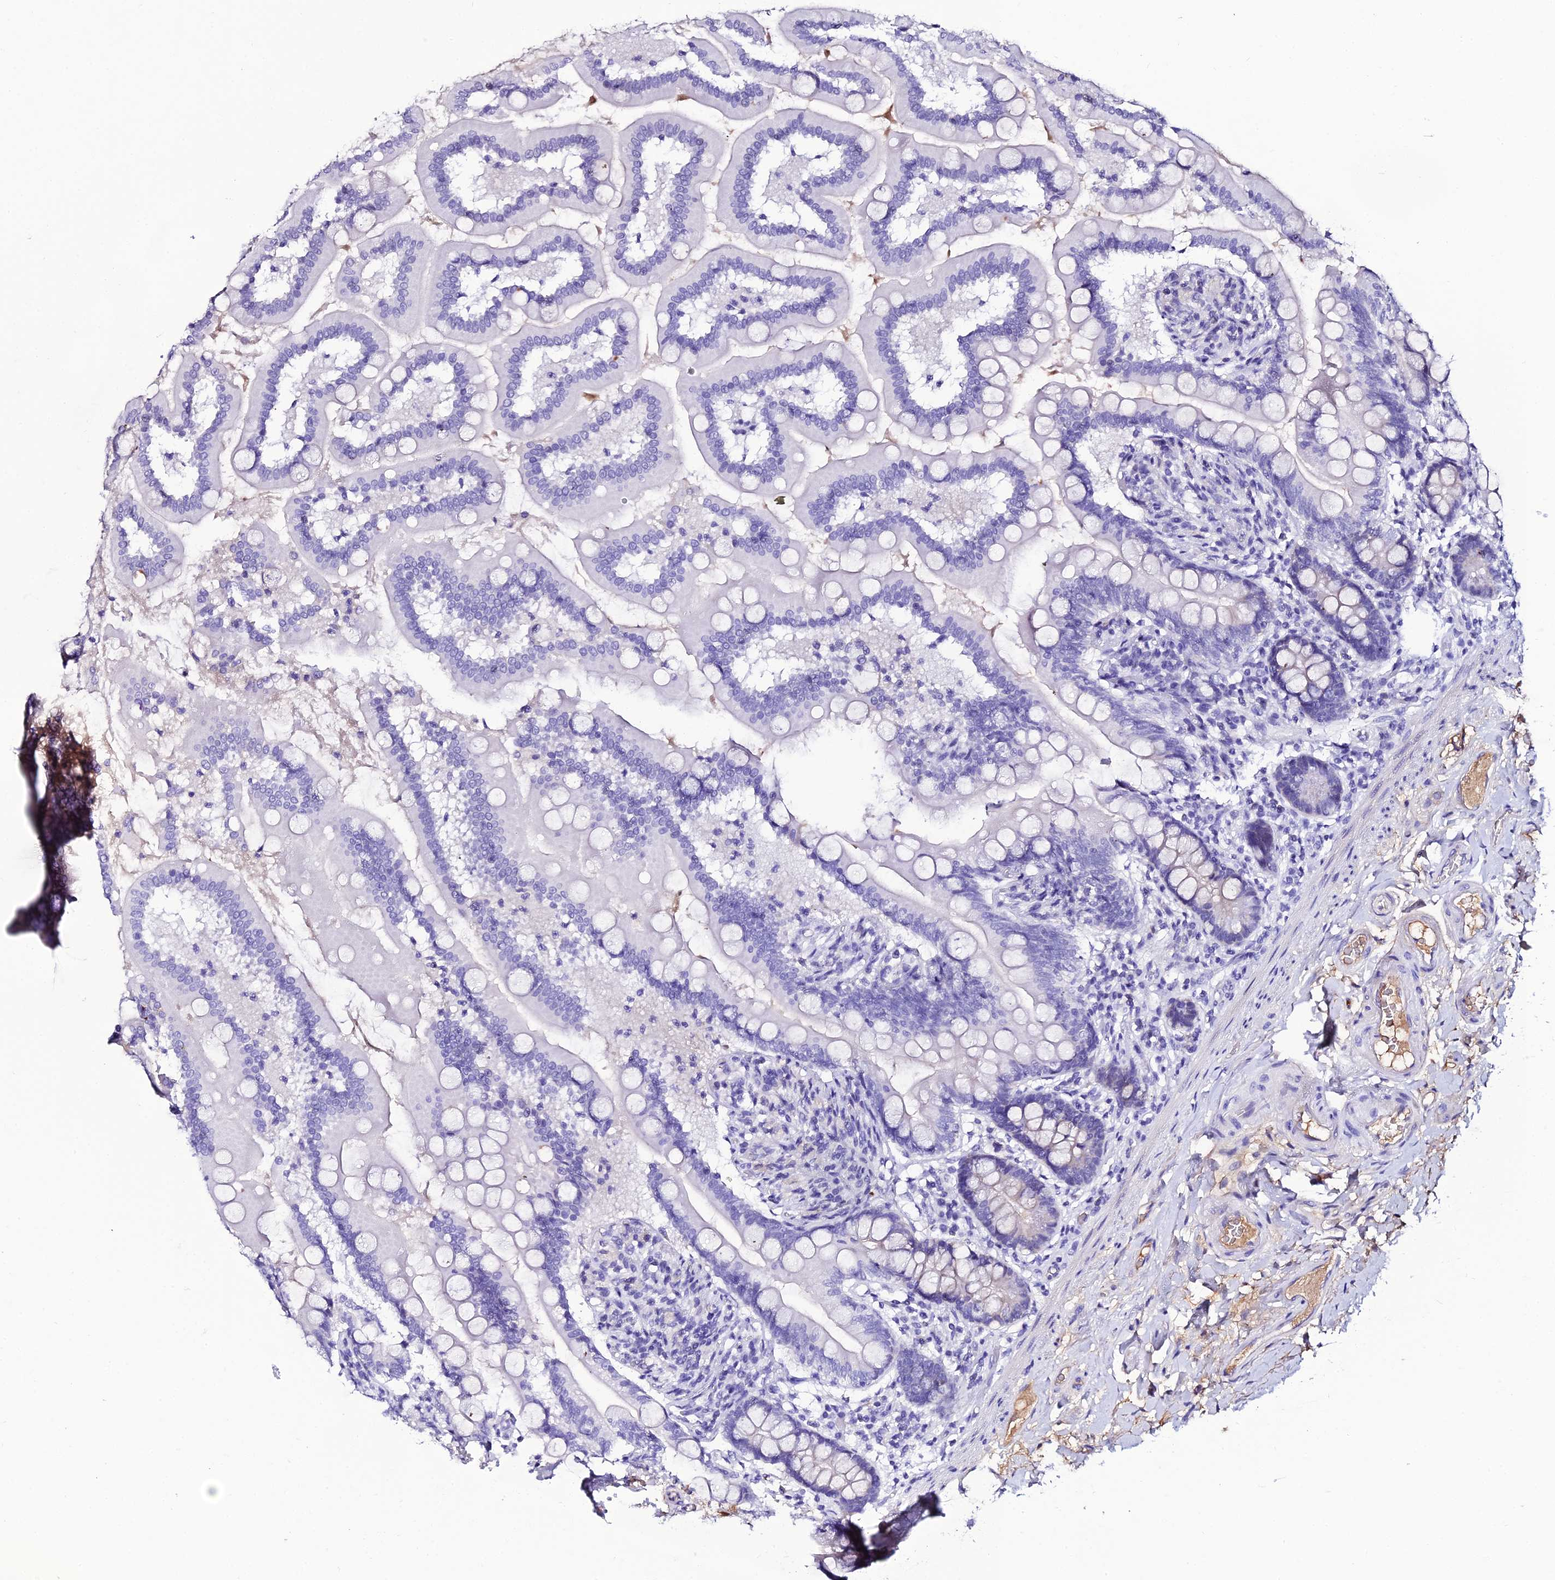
{"staining": {"intensity": "negative", "quantity": "none", "location": "none"}, "tissue": "small intestine", "cell_type": "Glandular cells", "image_type": "normal", "snomed": [{"axis": "morphology", "description": "Normal tissue, NOS"}, {"axis": "topography", "description": "Small intestine"}], "caption": "Immunohistochemistry image of normal small intestine: small intestine stained with DAB (3,3'-diaminobenzidine) demonstrates no significant protein positivity in glandular cells.", "gene": "DEFB132", "patient": {"sex": "female", "age": 64}}